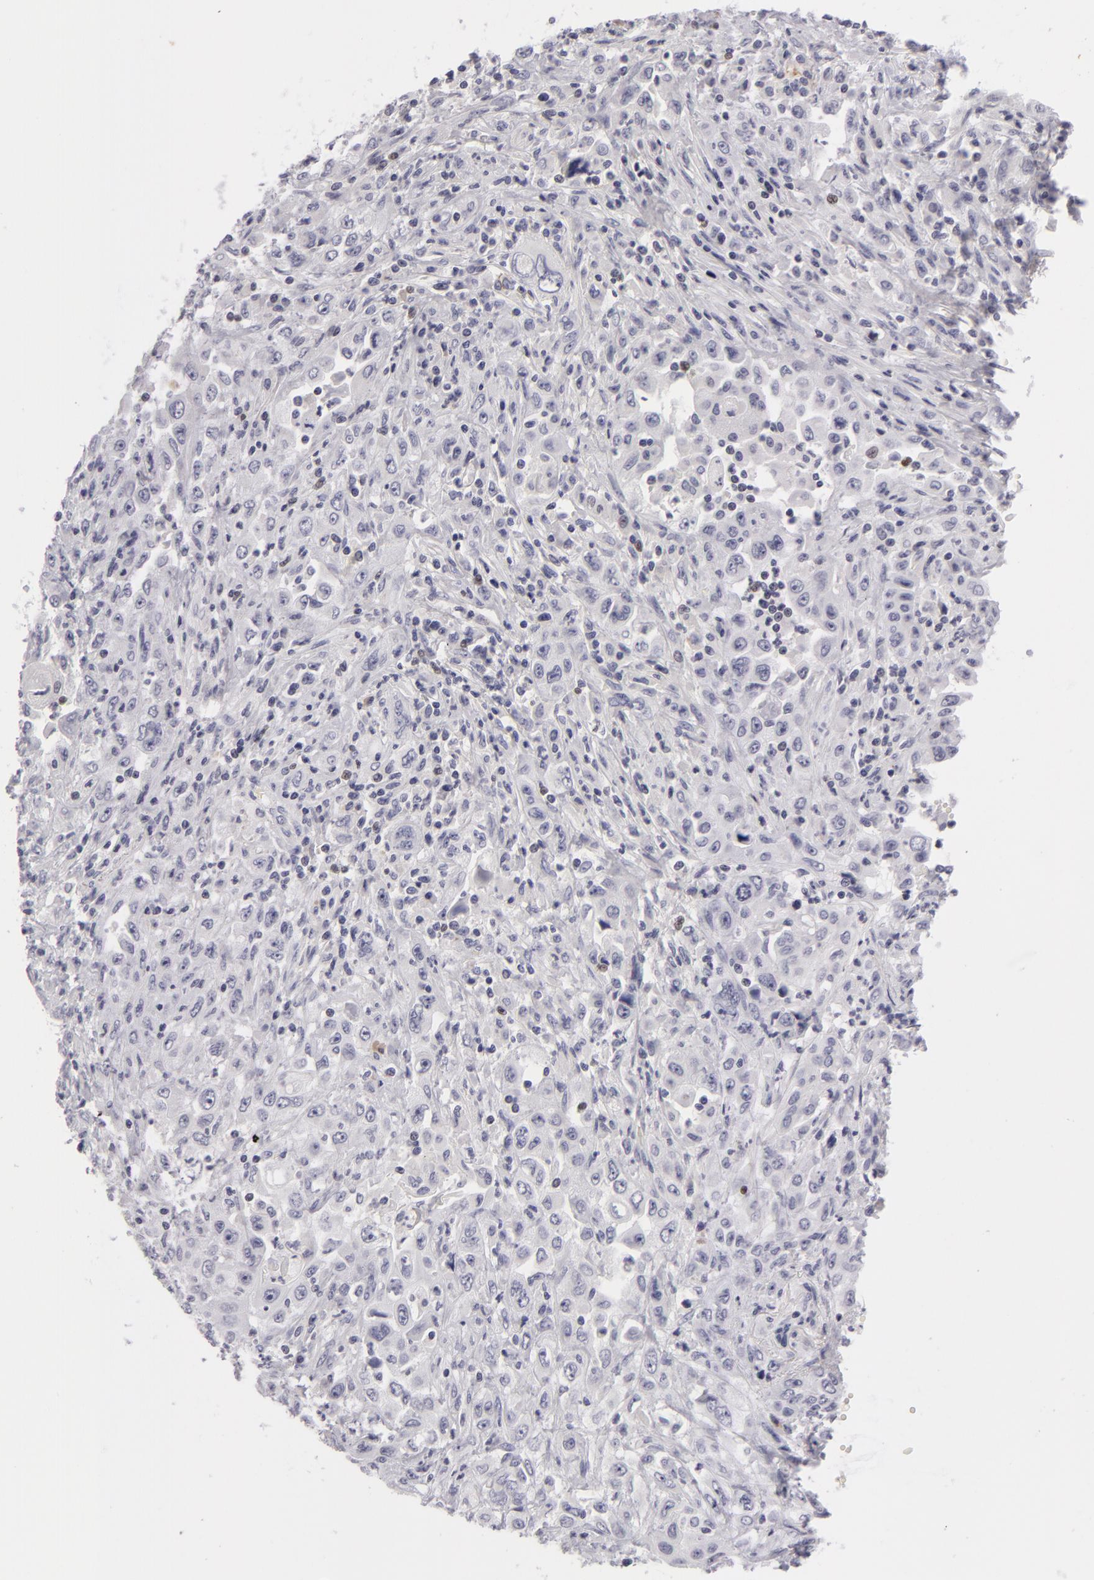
{"staining": {"intensity": "negative", "quantity": "none", "location": "none"}, "tissue": "pancreatic cancer", "cell_type": "Tumor cells", "image_type": "cancer", "snomed": [{"axis": "morphology", "description": "Adenocarcinoma, NOS"}, {"axis": "topography", "description": "Pancreas"}], "caption": "Immunohistochemical staining of adenocarcinoma (pancreatic) exhibits no significant staining in tumor cells.", "gene": "NLGN4X", "patient": {"sex": "male", "age": 70}}